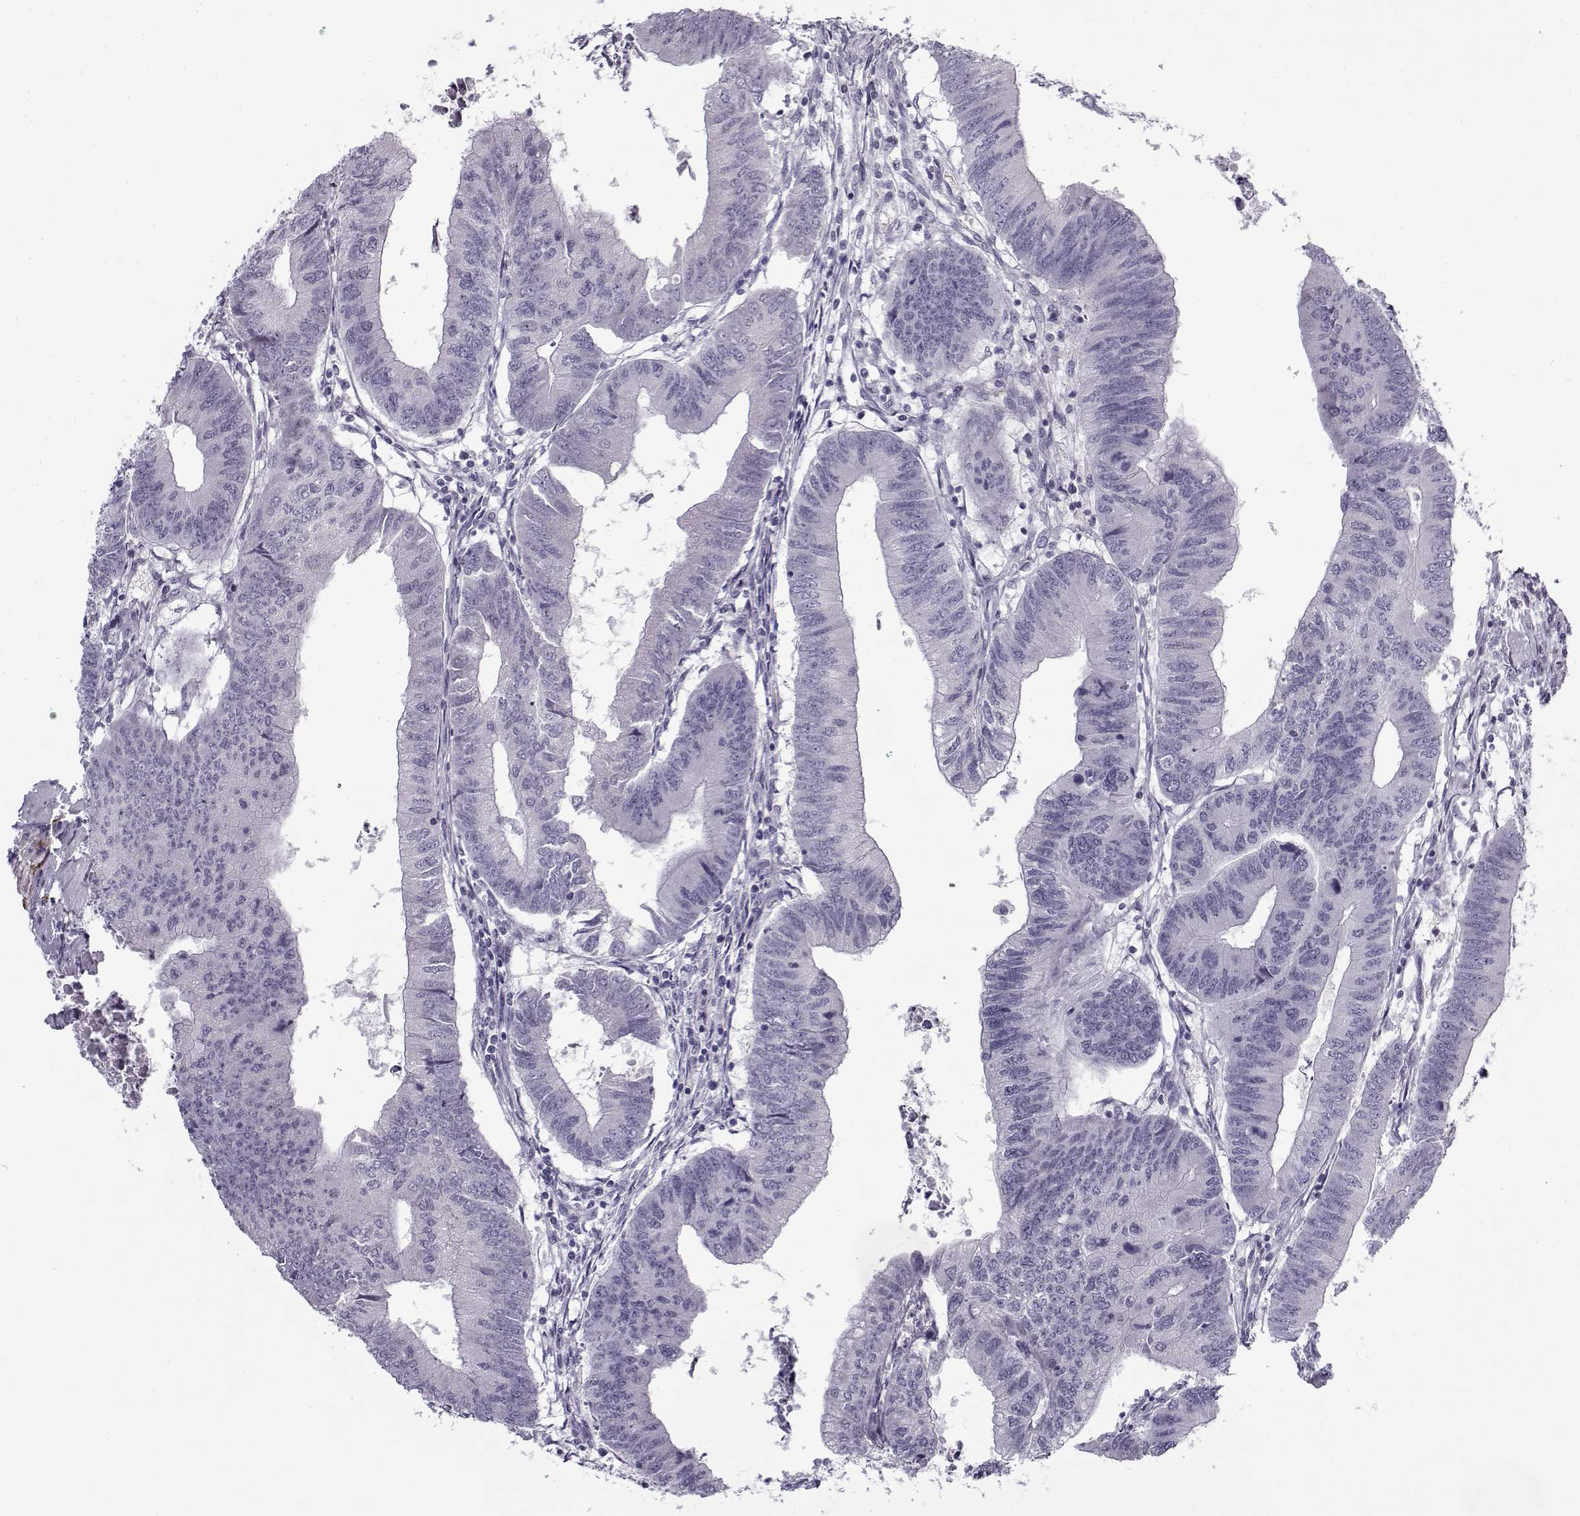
{"staining": {"intensity": "negative", "quantity": "none", "location": "none"}, "tissue": "colorectal cancer", "cell_type": "Tumor cells", "image_type": "cancer", "snomed": [{"axis": "morphology", "description": "Adenocarcinoma, NOS"}, {"axis": "topography", "description": "Colon"}], "caption": "This is a micrograph of IHC staining of colorectal cancer (adenocarcinoma), which shows no staining in tumor cells. (DAB (3,3'-diaminobenzidine) immunohistochemistry (IHC) with hematoxylin counter stain).", "gene": "SNCA", "patient": {"sex": "male", "age": 53}}